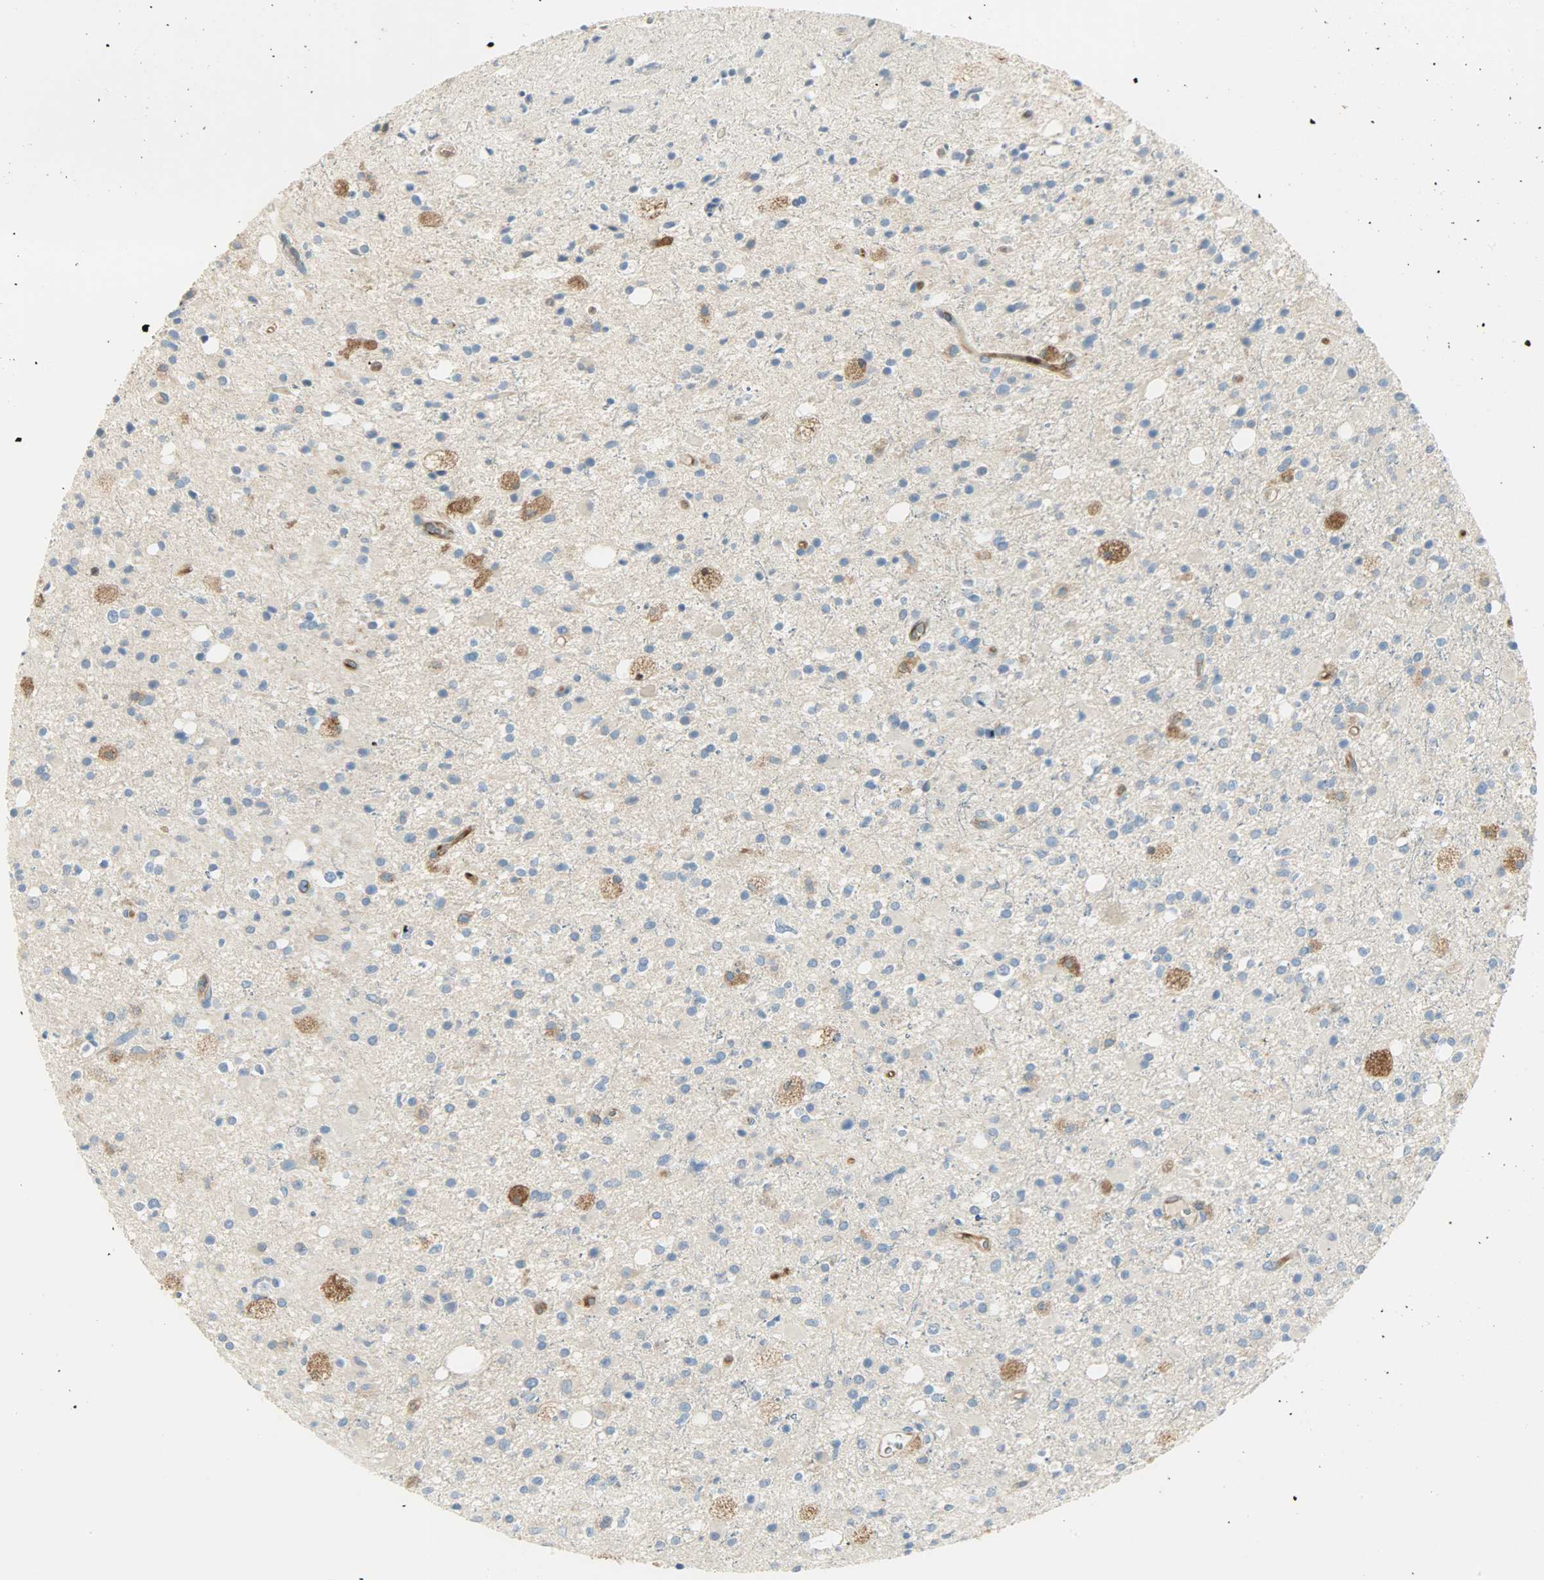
{"staining": {"intensity": "moderate", "quantity": "<25%", "location": "cytoplasmic/membranous"}, "tissue": "glioma", "cell_type": "Tumor cells", "image_type": "cancer", "snomed": [{"axis": "morphology", "description": "Glioma, malignant, High grade"}, {"axis": "topography", "description": "Brain"}], "caption": "Protein expression analysis of glioma shows moderate cytoplasmic/membranous expression in approximately <25% of tumor cells.", "gene": "WARS1", "patient": {"sex": "male", "age": 33}}